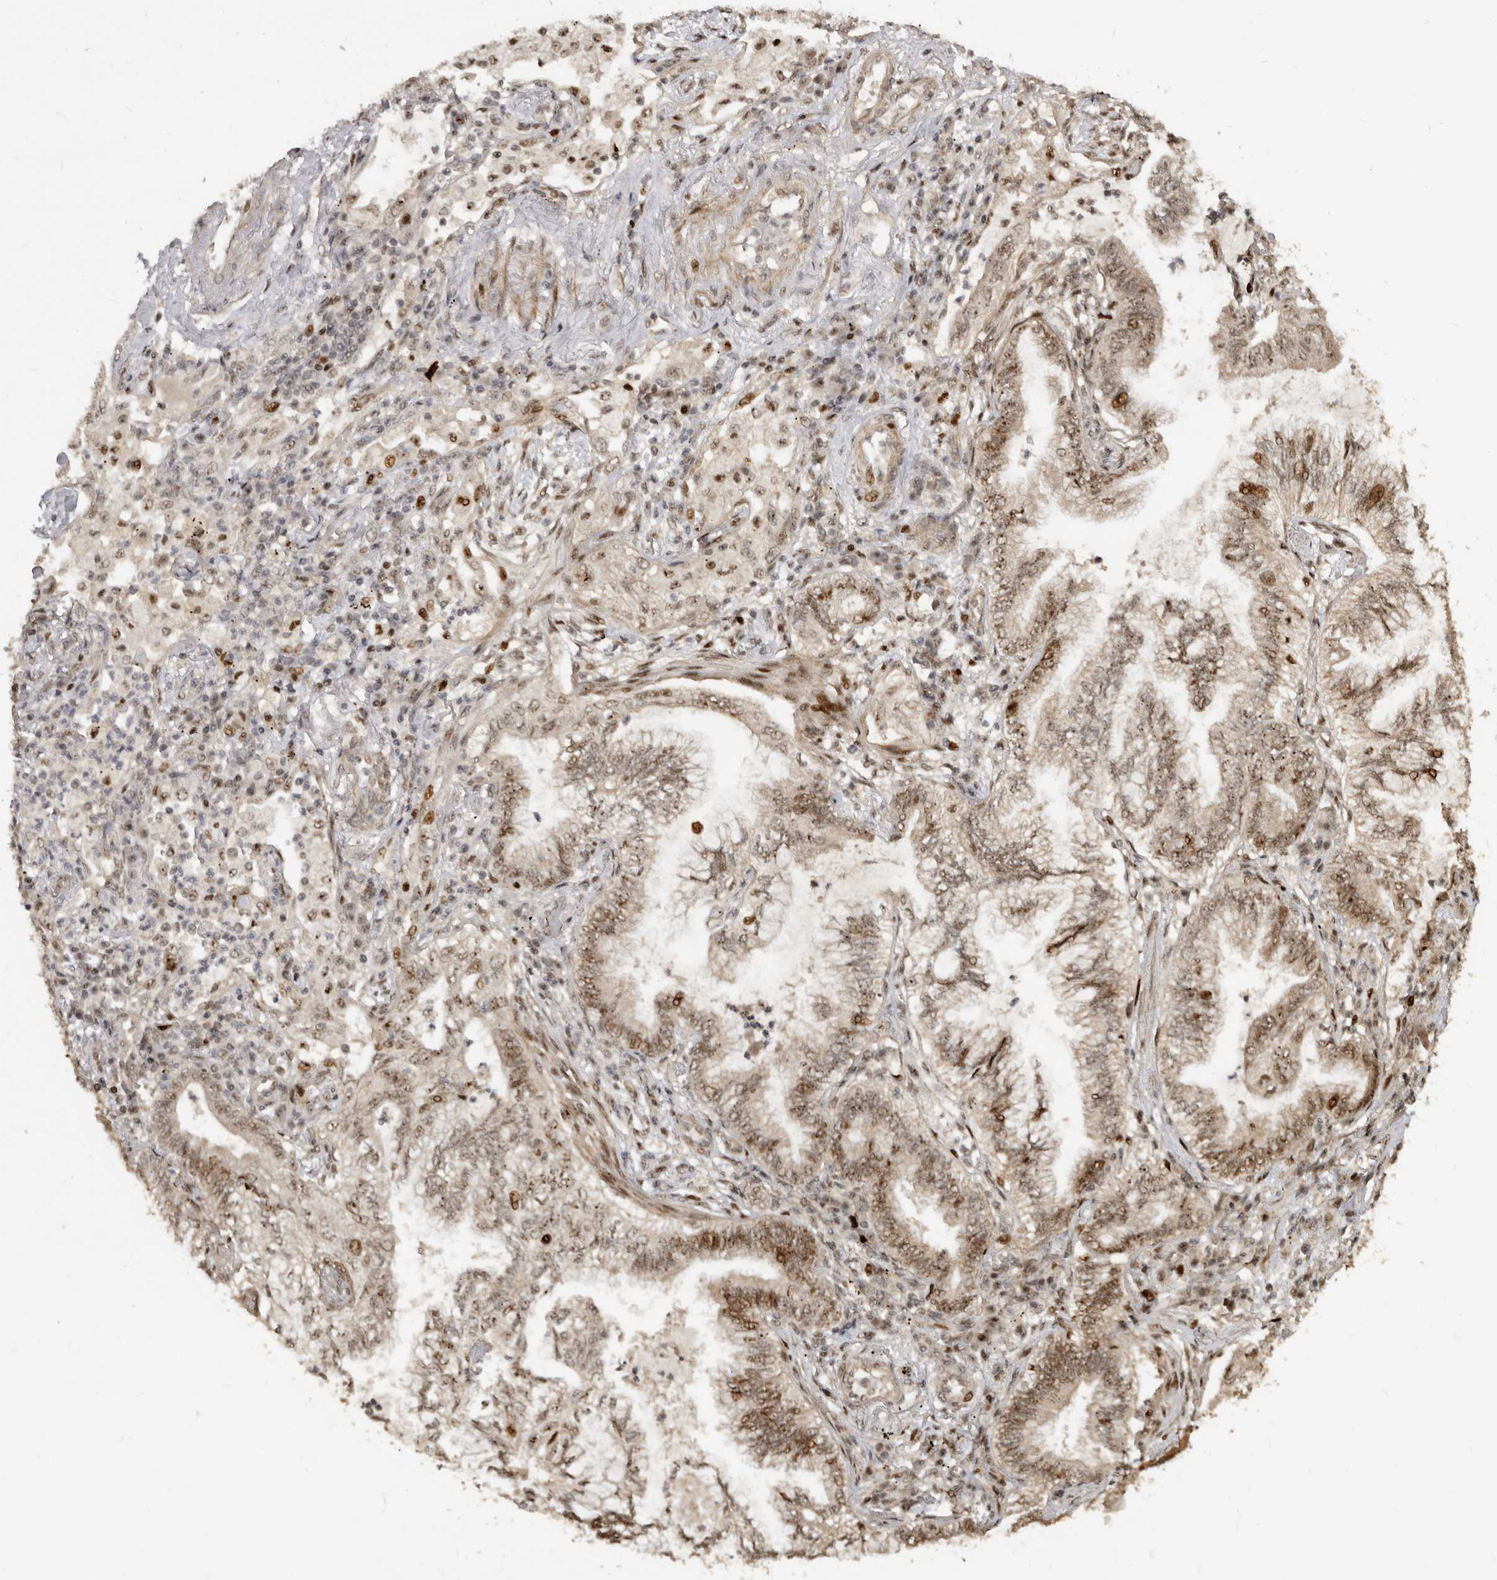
{"staining": {"intensity": "moderate", "quantity": ">75%", "location": "cytoplasmic/membranous,nuclear"}, "tissue": "lung cancer", "cell_type": "Tumor cells", "image_type": "cancer", "snomed": [{"axis": "morphology", "description": "Normal tissue, NOS"}, {"axis": "morphology", "description": "Adenocarcinoma, NOS"}, {"axis": "topography", "description": "Bronchus"}, {"axis": "topography", "description": "Lung"}], "caption": "Immunohistochemistry (IHC) of human lung cancer (adenocarcinoma) reveals medium levels of moderate cytoplasmic/membranous and nuclear positivity in about >75% of tumor cells.", "gene": "GPBP1L1", "patient": {"sex": "female", "age": 70}}